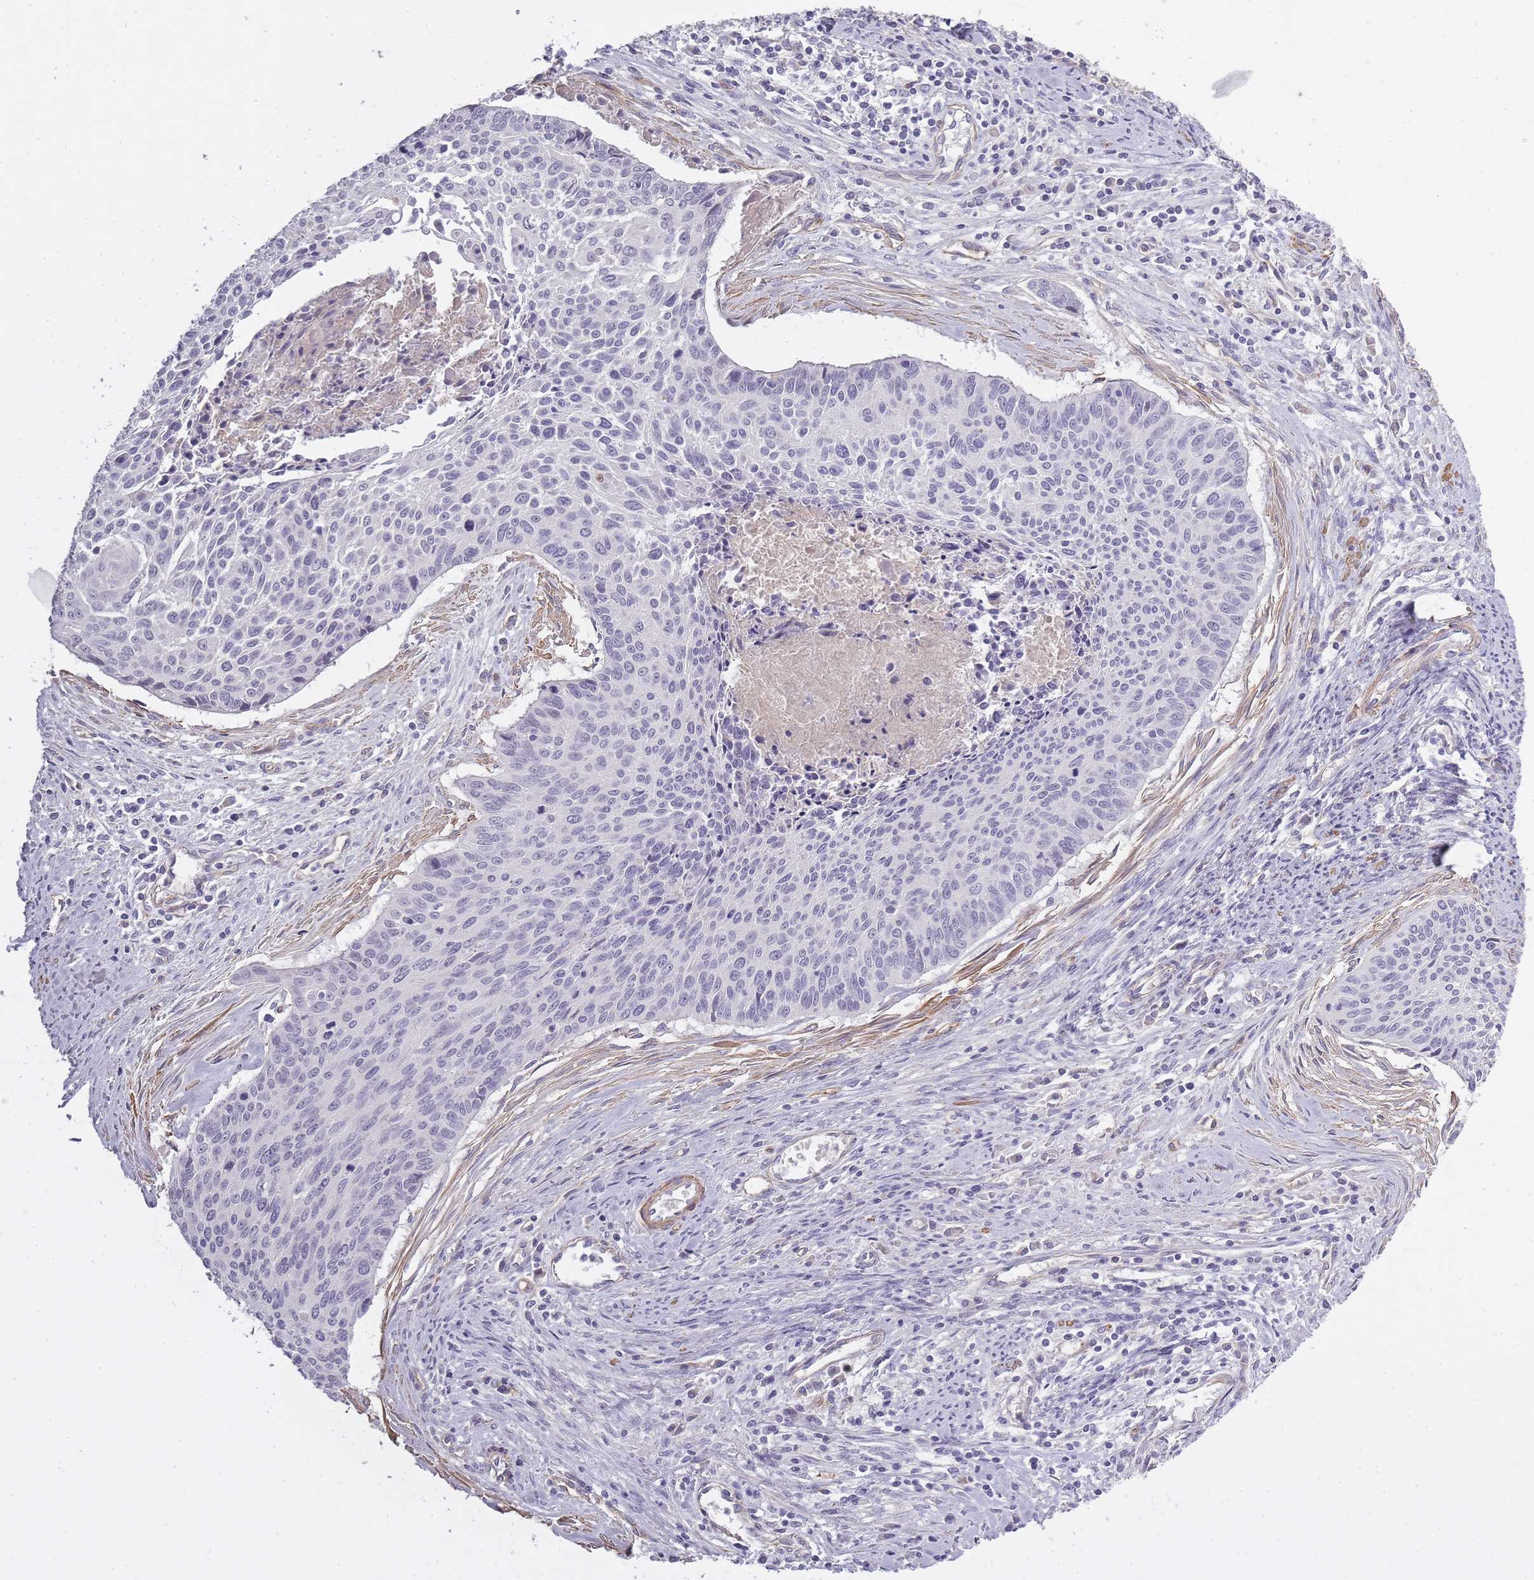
{"staining": {"intensity": "negative", "quantity": "none", "location": "none"}, "tissue": "cervical cancer", "cell_type": "Tumor cells", "image_type": "cancer", "snomed": [{"axis": "morphology", "description": "Squamous cell carcinoma, NOS"}, {"axis": "topography", "description": "Cervix"}], "caption": "Immunohistochemistry micrograph of human squamous cell carcinoma (cervical) stained for a protein (brown), which exhibits no staining in tumor cells.", "gene": "SLC8A2", "patient": {"sex": "female", "age": 55}}